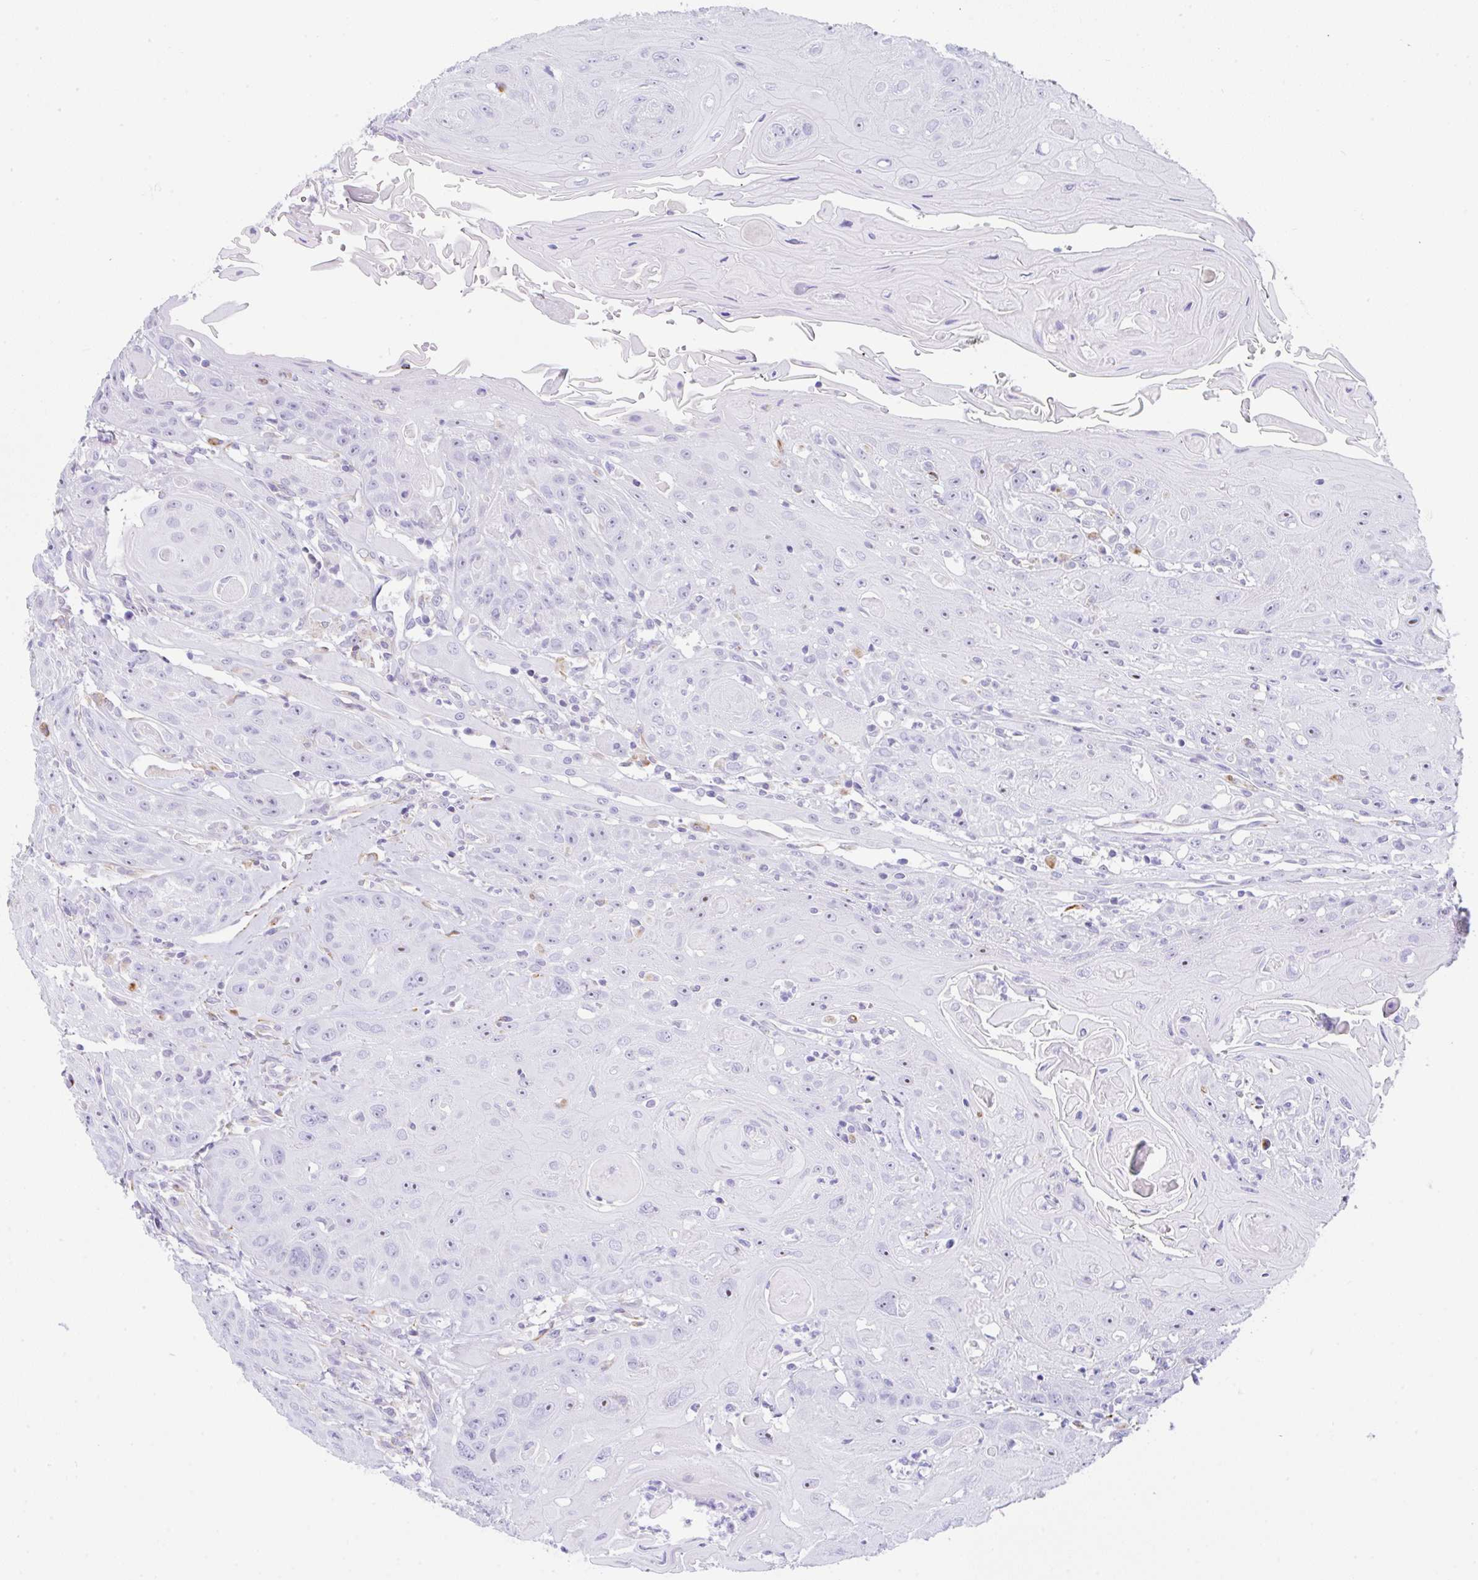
{"staining": {"intensity": "negative", "quantity": "none", "location": "none"}, "tissue": "head and neck cancer", "cell_type": "Tumor cells", "image_type": "cancer", "snomed": [{"axis": "morphology", "description": "Squamous cell carcinoma, NOS"}, {"axis": "topography", "description": "Head-Neck"}], "caption": "Head and neck squamous cell carcinoma was stained to show a protein in brown. There is no significant positivity in tumor cells.", "gene": "NDUFAF8", "patient": {"sex": "female", "age": 59}}